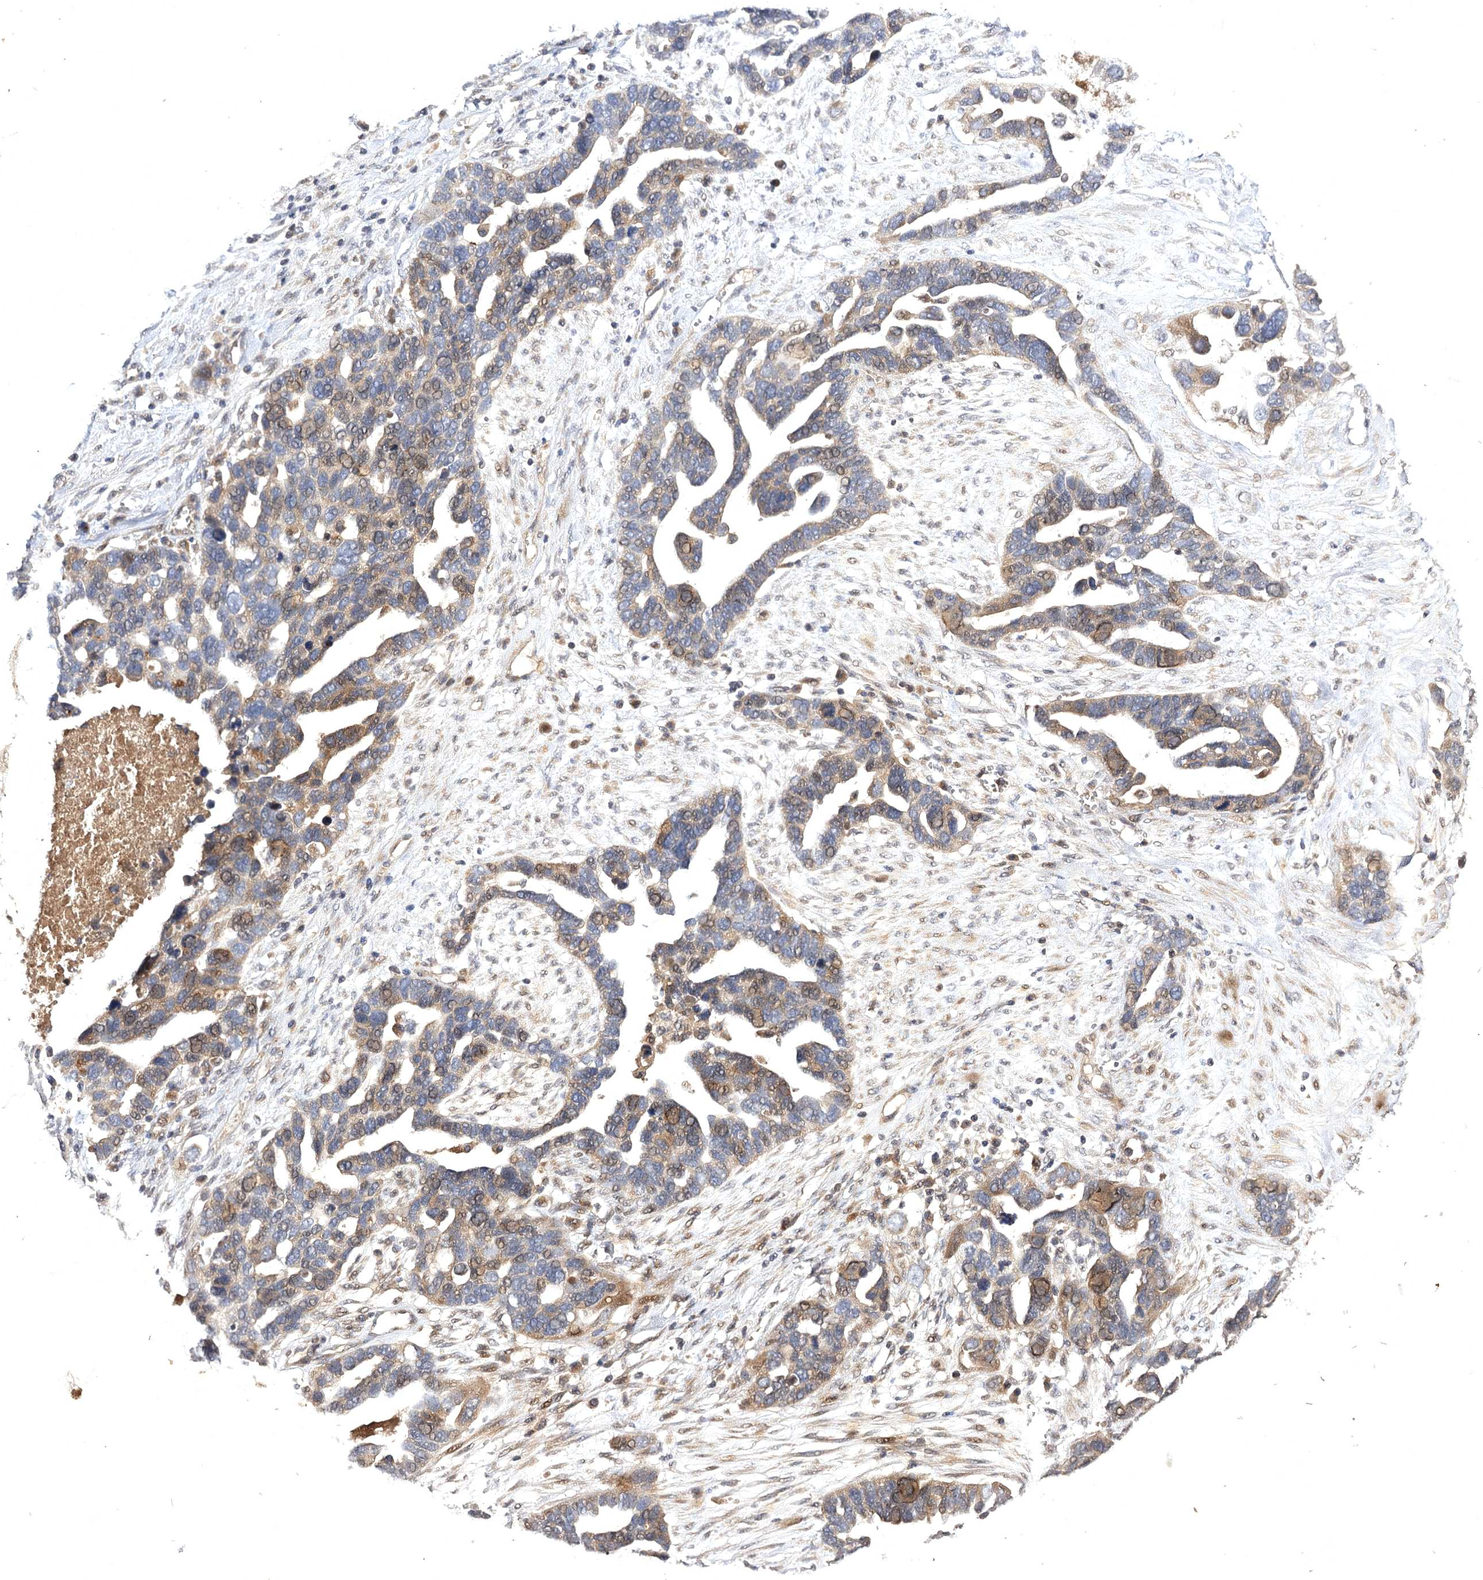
{"staining": {"intensity": "weak", "quantity": "25%-75%", "location": "cytoplasmic/membranous"}, "tissue": "ovarian cancer", "cell_type": "Tumor cells", "image_type": "cancer", "snomed": [{"axis": "morphology", "description": "Cystadenocarcinoma, serous, NOS"}, {"axis": "topography", "description": "Ovary"}], "caption": "Weak cytoplasmic/membranous staining is present in about 25%-75% of tumor cells in ovarian cancer (serous cystadenocarcinoma).", "gene": "BCR", "patient": {"sex": "female", "age": 54}}